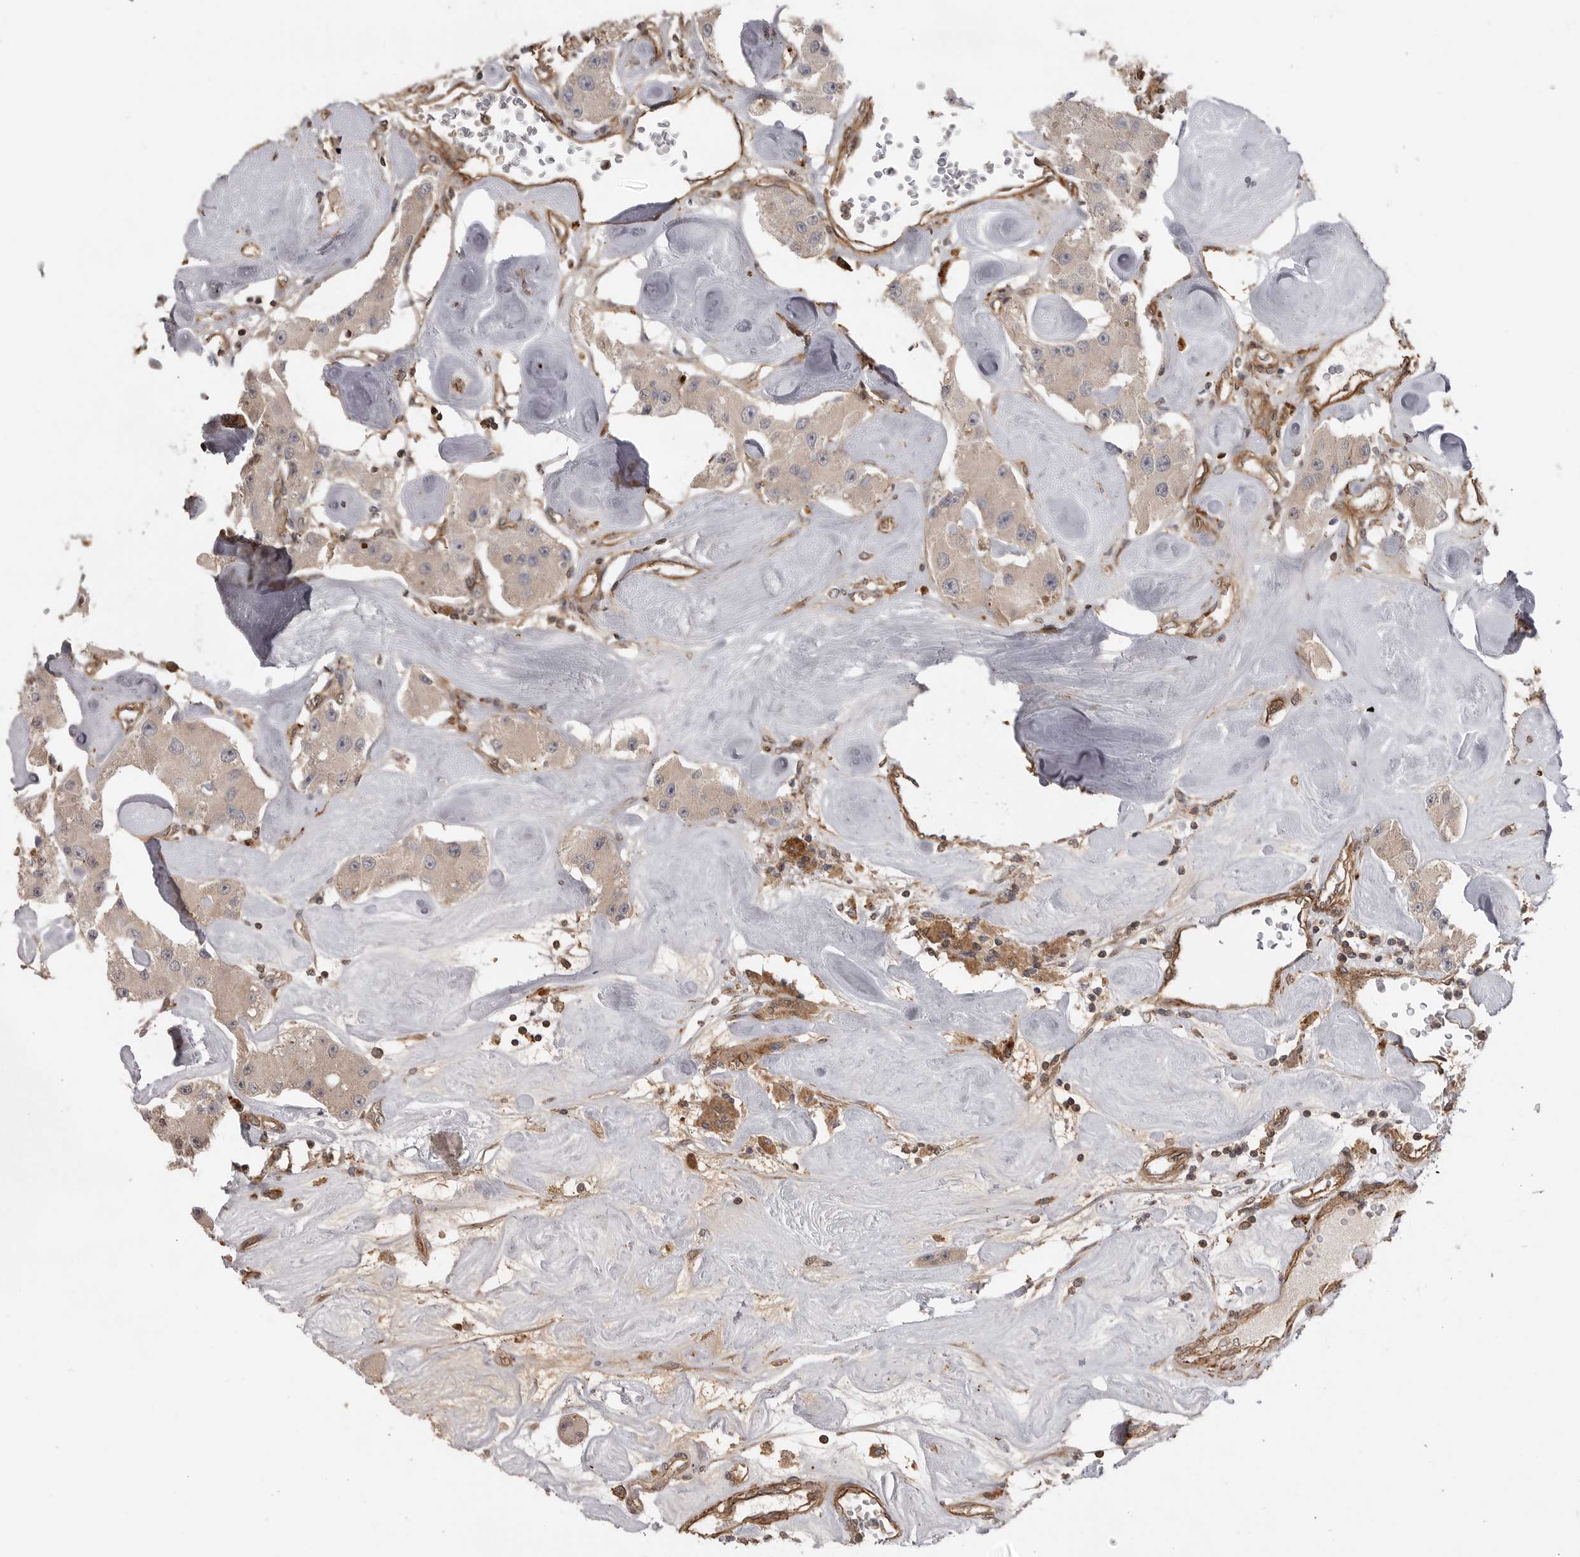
{"staining": {"intensity": "weak", "quantity": "<25%", "location": "cytoplasmic/membranous"}, "tissue": "carcinoid", "cell_type": "Tumor cells", "image_type": "cancer", "snomed": [{"axis": "morphology", "description": "Carcinoid, malignant, NOS"}, {"axis": "topography", "description": "Pancreas"}], "caption": "Photomicrograph shows no significant protein expression in tumor cells of carcinoid.", "gene": "TRIM56", "patient": {"sex": "male", "age": 41}}